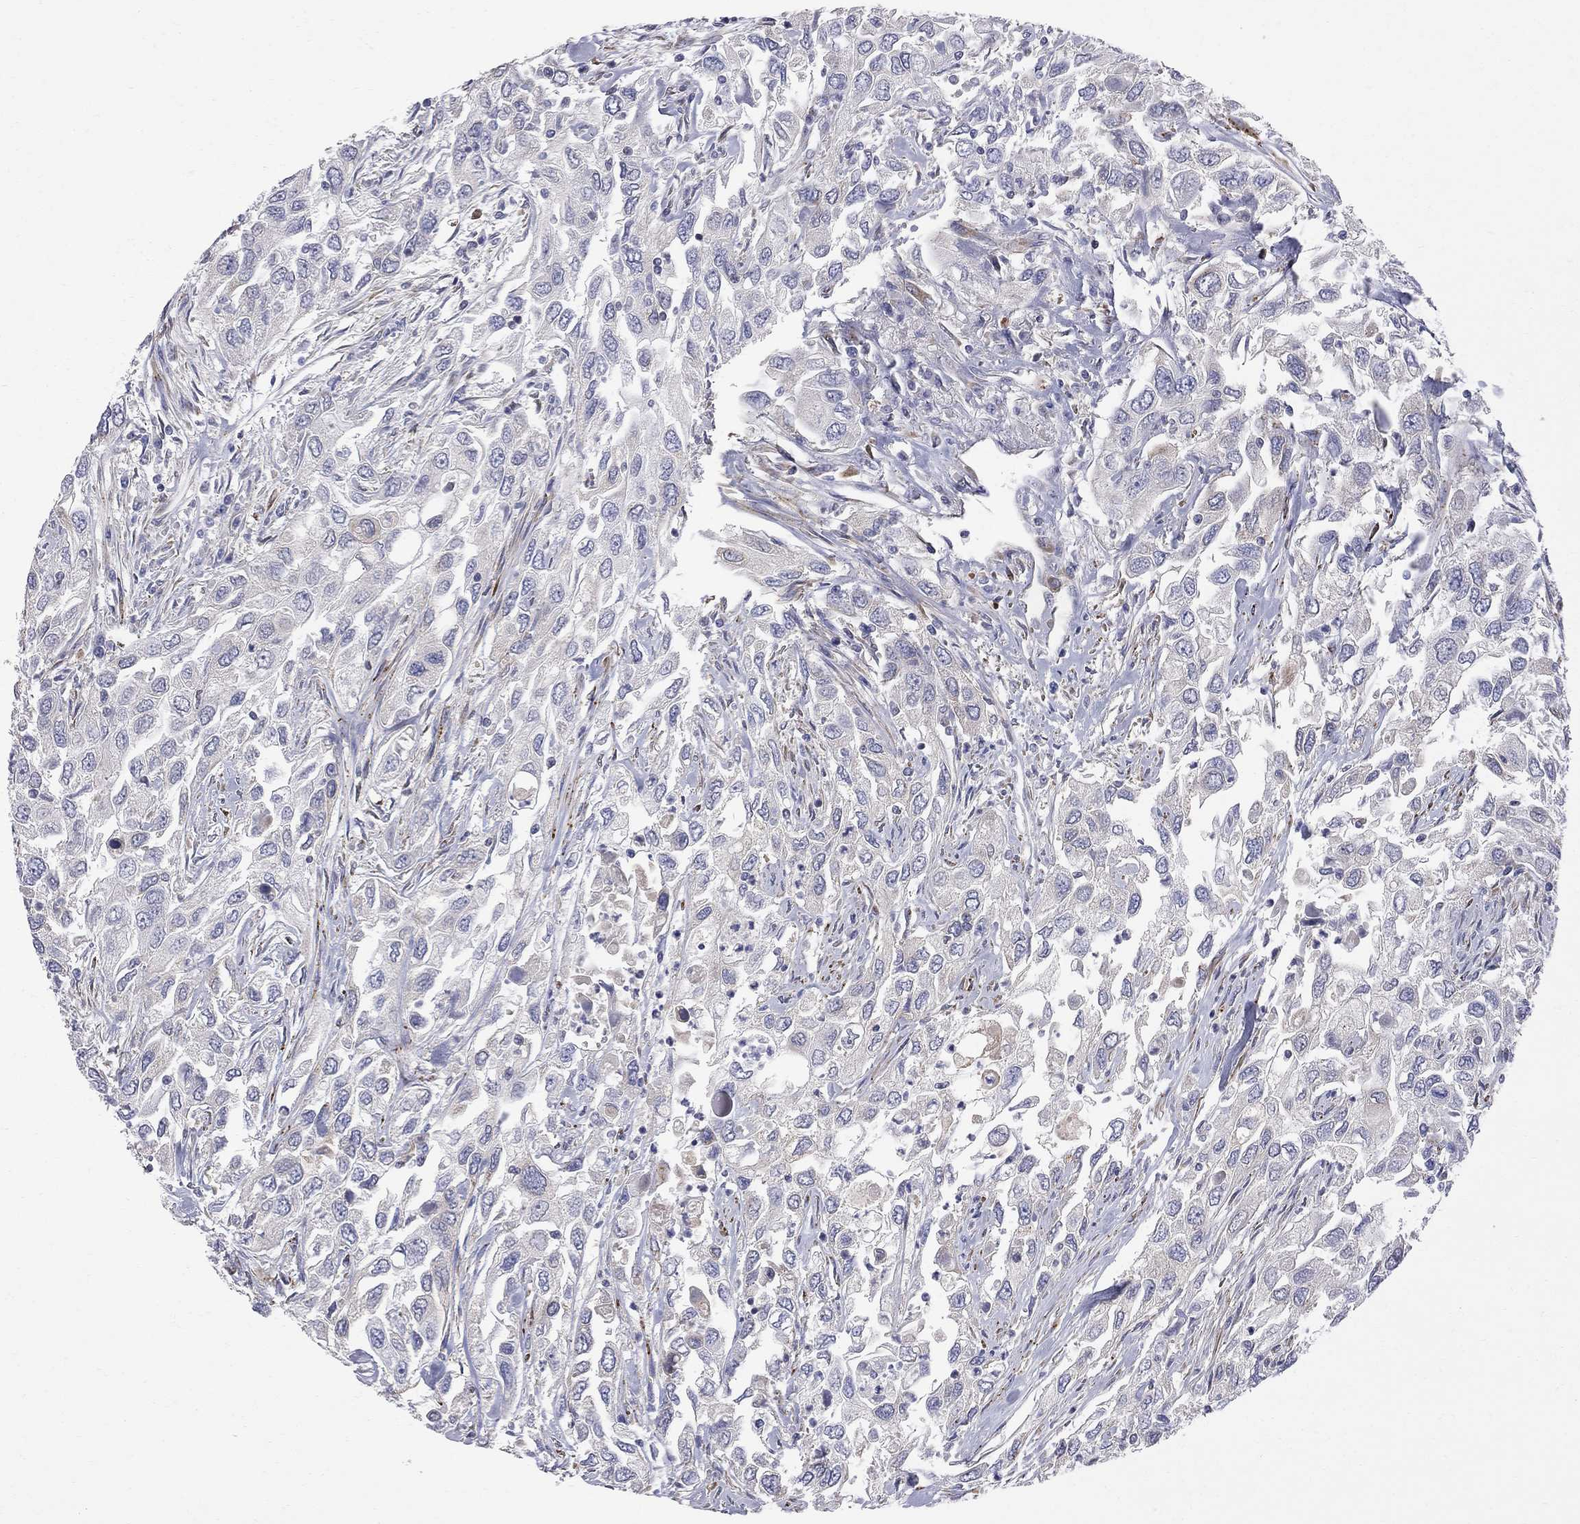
{"staining": {"intensity": "negative", "quantity": "none", "location": "none"}, "tissue": "urothelial cancer", "cell_type": "Tumor cells", "image_type": "cancer", "snomed": [{"axis": "morphology", "description": "Urothelial carcinoma, High grade"}, {"axis": "topography", "description": "Urinary bladder"}], "caption": "The immunohistochemistry micrograph has no significant staining in tumor cells of urothelial carcinoma (high-grade) tissue.", "gene": "MTHFR", "patient": {"sex": "male", "age": 76}}